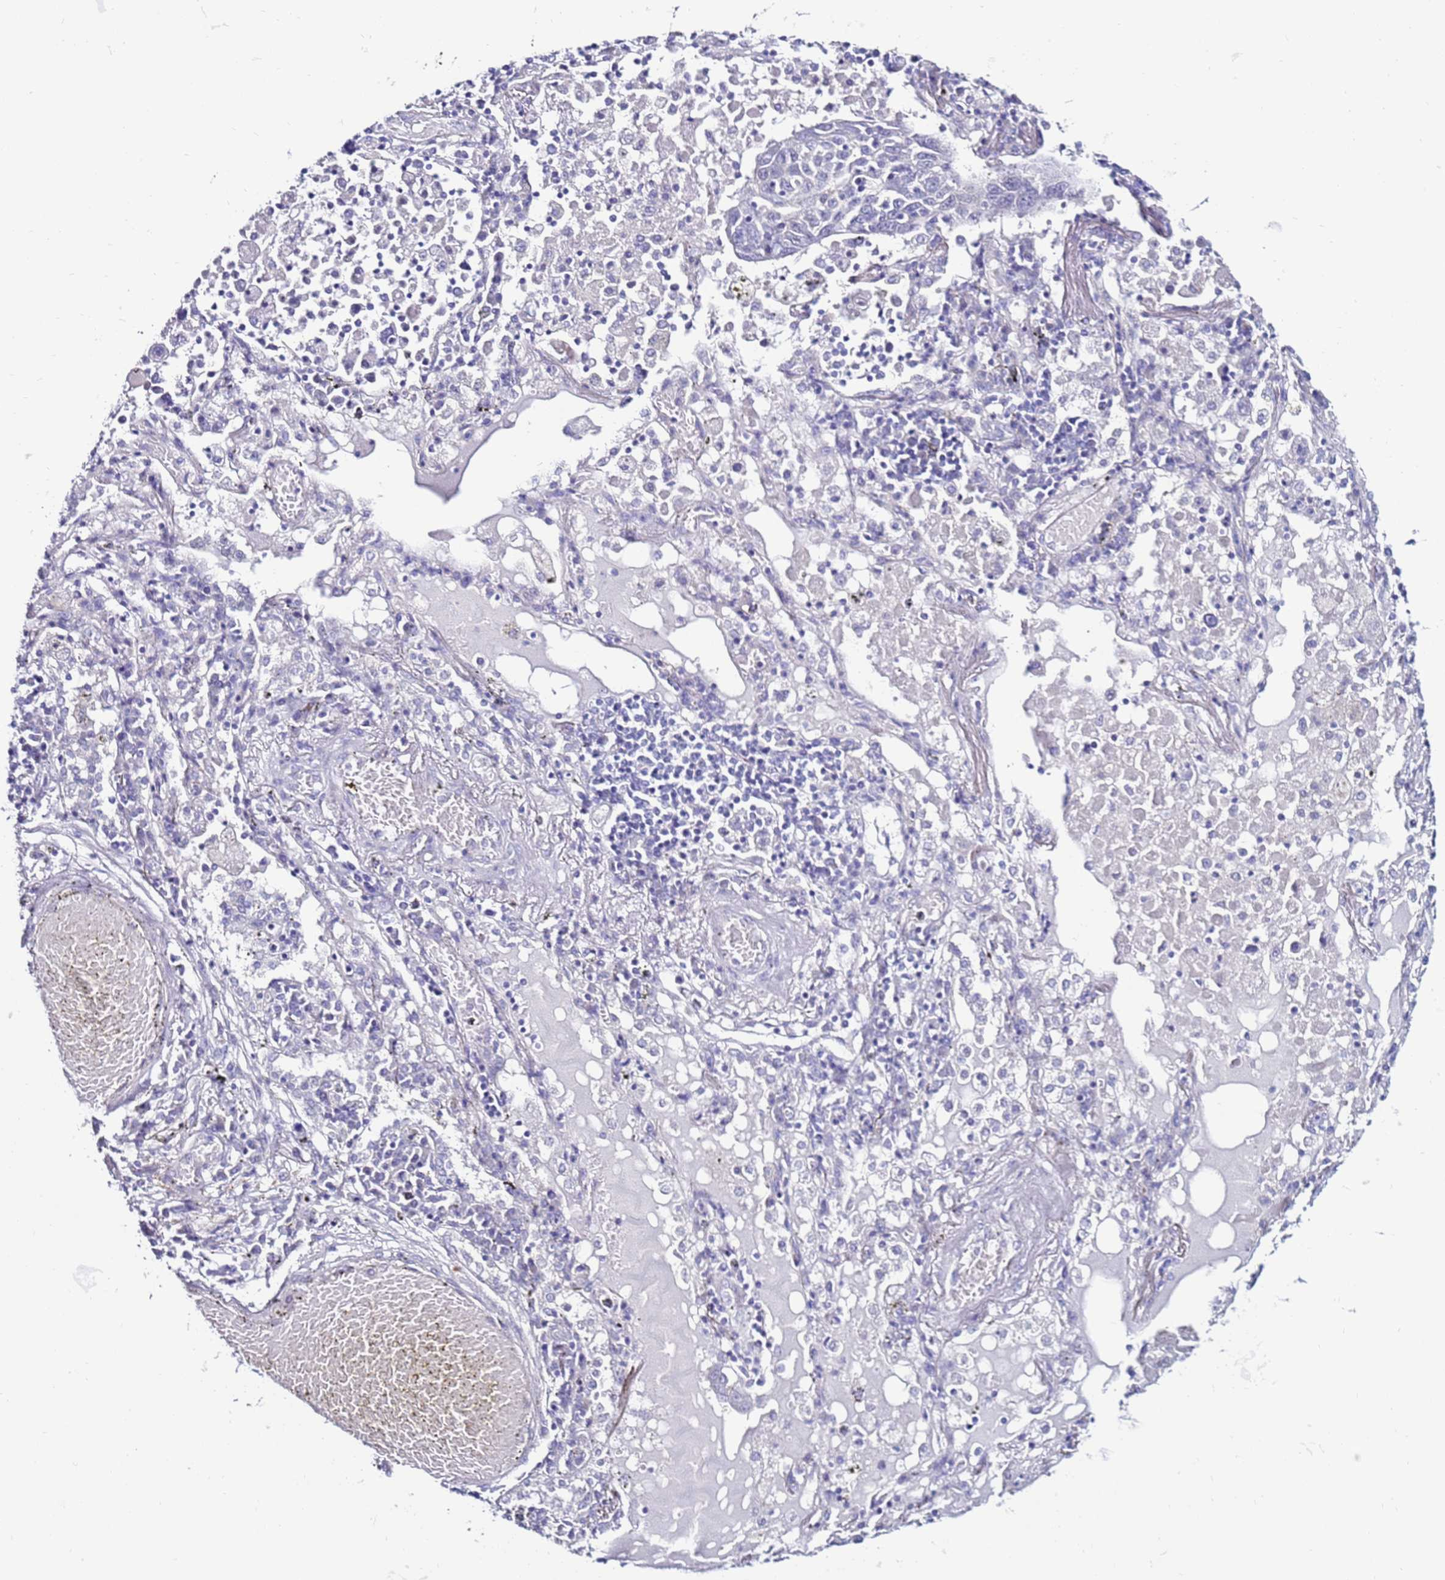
{"staining": {"intensity": "negative", "quantity": "none", "location": "none"}, "tissue": "lung cancer", "cell_type": "Tumor cells", "image_type": "cancer", "snomed": [{"axis": "morphology", "description": "Squamous cell carcinoma, NOS"}, {"axis": "topography", "description": "Lung"}], "caption": "Immunohistochemistry histopathology image of lung cancer (squamous cell carcinoma) stained for a protein (brown), which exhibits no staining in tumor cells.", "gene": "GPN3", "patient": {"sex": "male", "age": 65}}